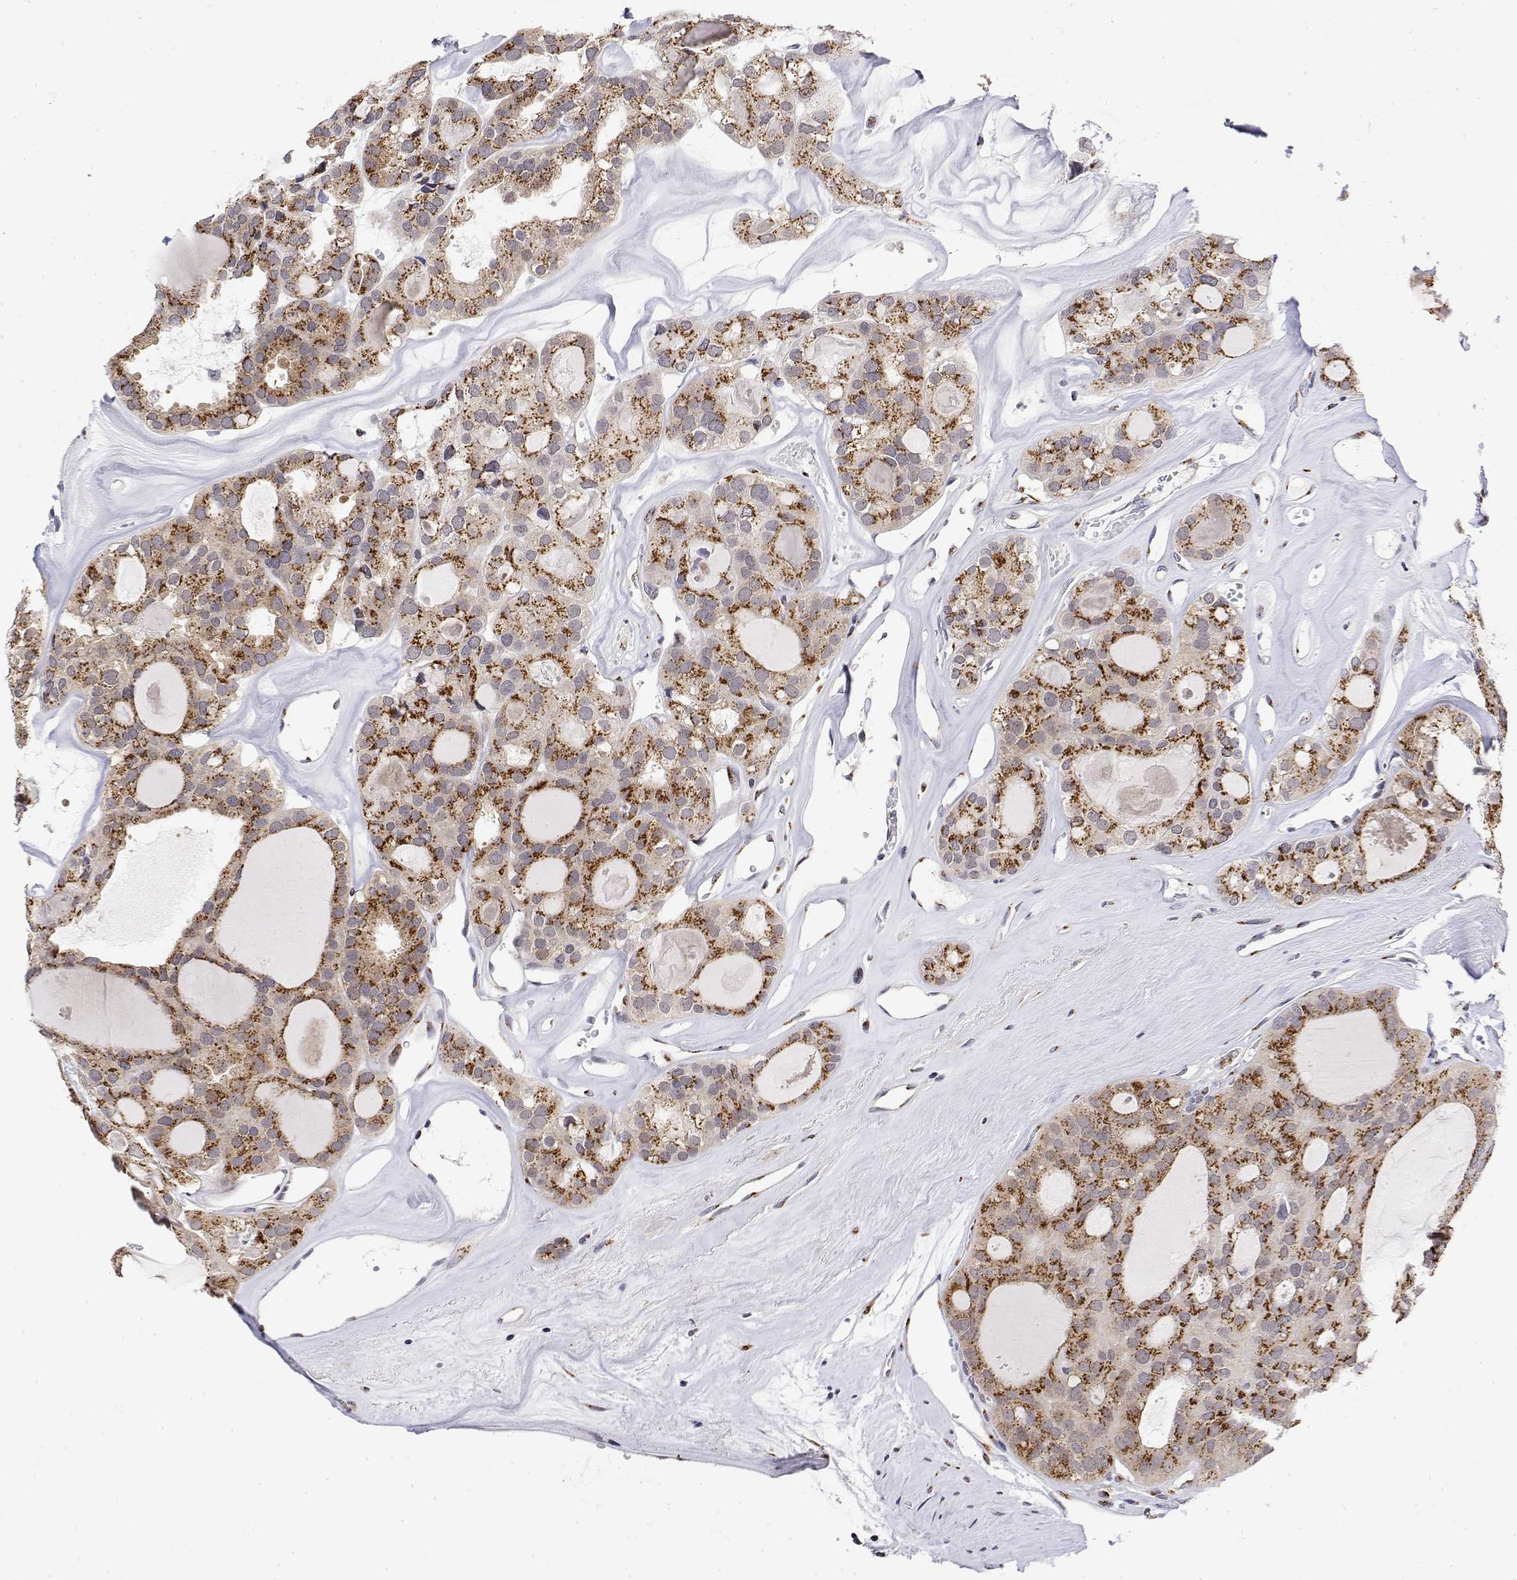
{"staining": {"intensity": "strong", "quantity": ">75%", "location": "cytoplasmic/membranous"}, "tissue": "thyroid cancer", "cell_type": "Tumor cells", "image_type": "cancer", "snomed": [{"axis": "morphology", "description": "Follicular adenoma carcinoma, NOS"}, {"axis": "topography", "description": "Thyroid gland"}], "caption": "Strong cytoplasmic/membranous expression for a protein is appreciated in about >75% of tumor cells of follicular adenoma carcinoma (thyroid) using immunohistochemistry (IHC).", "gene": "YIPF3", "patient": {"sex": "male", "age": 75}}